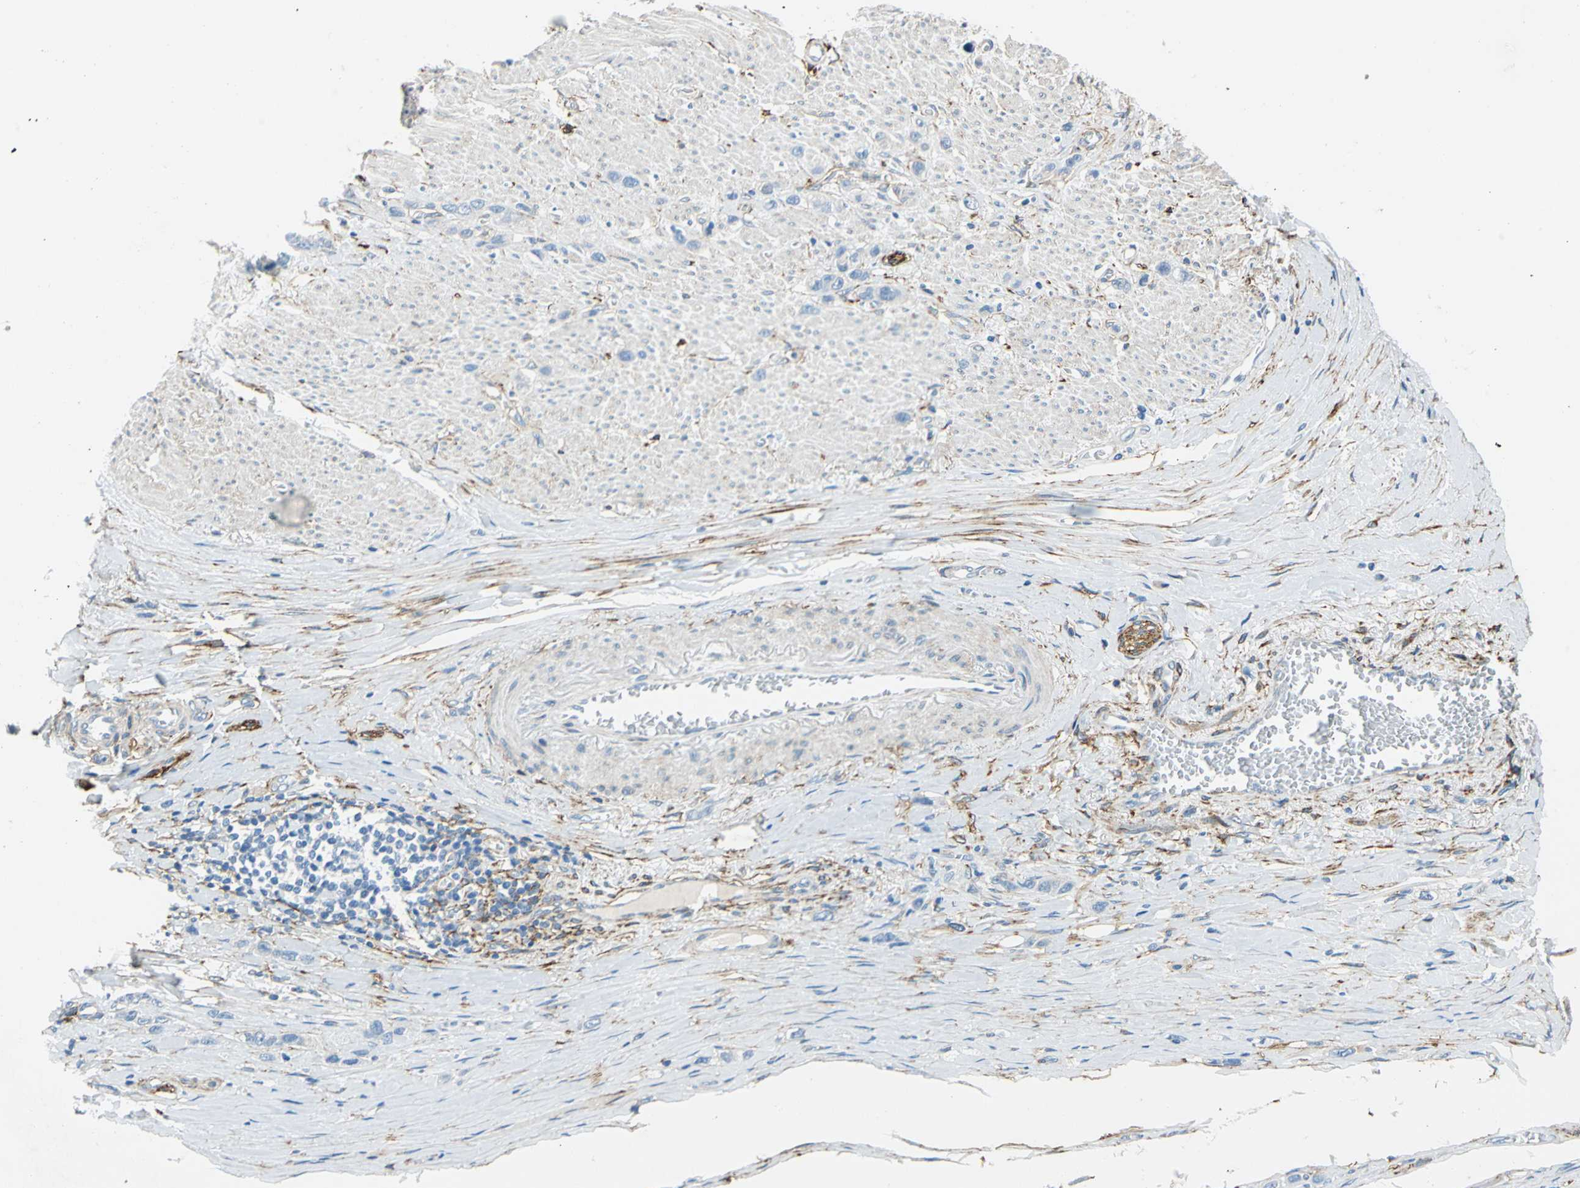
{"staining": {"intensity": "negative", "quantity": "none", "location": "none"}, "tissue": "stomach cancer", "cell_type": "Tumor cells", "image_type": "cancer", "snomed": [{"axis": "morphology", "description": "Normal tissue, NOS"}, {"axis": "morphology", "description": "Adenocarcinoma, NOS"}, {"axis": "morphology", "description": "Adenocarcinoma, High grade"}, {"axis": "topography", "description": "Stomach, upper"}, {"axis": "topography", "description": "Stomach"}], "caption": "Image shows no significant protein expression in tumor cells of stomach cancer. (DAB immunohistochemistry, high magnification).", "gene": "AKAP12", "patient": {"sex": "female", "age": 65}}